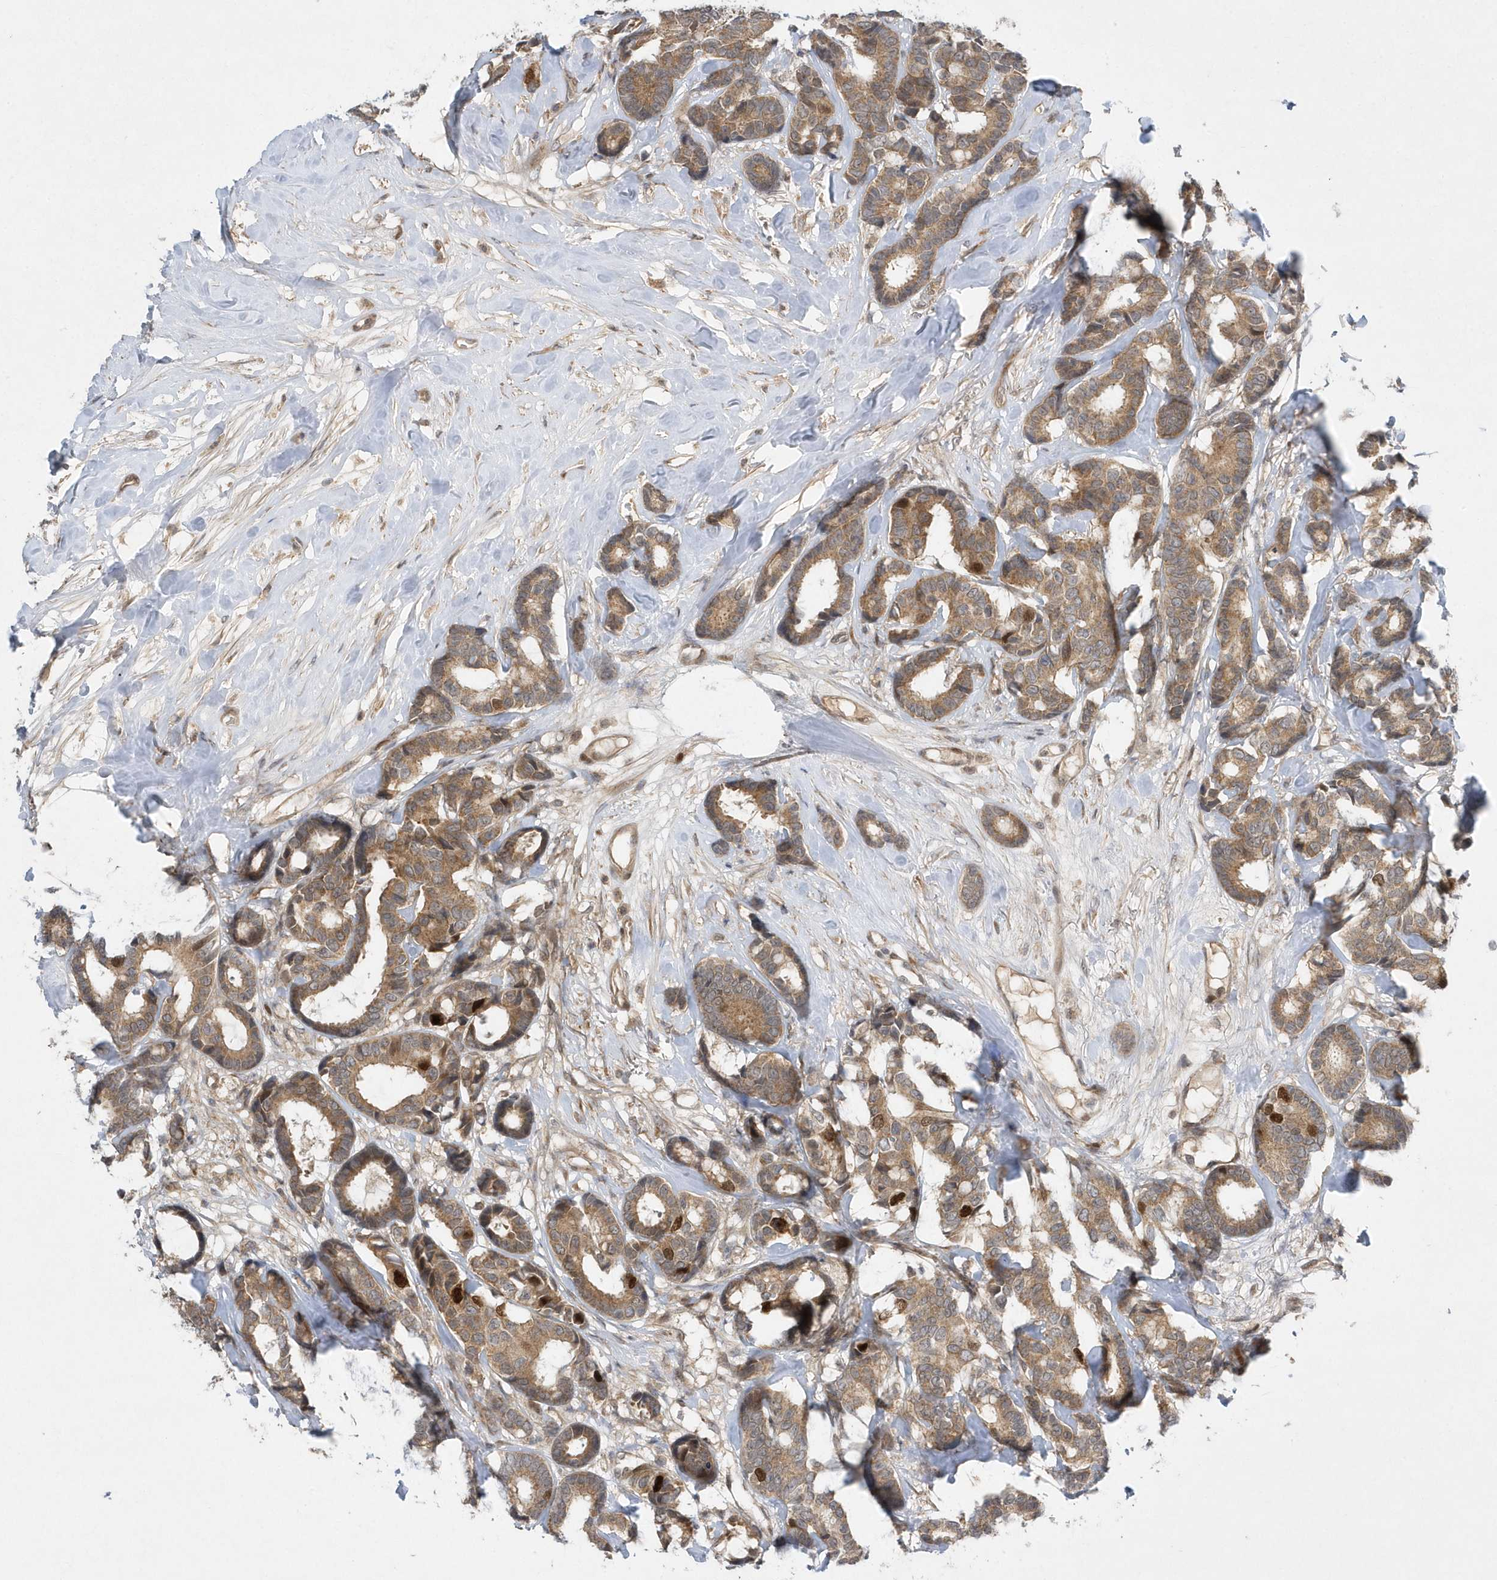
{"staining": {"intensity": "moderate", "quantity": ">75%", "location": "cytoplasmic/membranous,nuclear"}, "tissue": "breast cancer", "cell_type": "Tumor cells", "image_type": "cancer", "snomed": [{"axis": "morphology", "description": "Duct carcinoma"}, {"axis": "topography", "description": "Breast"}], "caption": "Human breast infiltrating ductal carcinoma stained with a brown dye demonstrates moderate cytoplasmic/membranous and nuclear positive expression in about >75% of tumor cells.", "gene": "MXI1", "patient": {"sex": "female", "age": 87}}